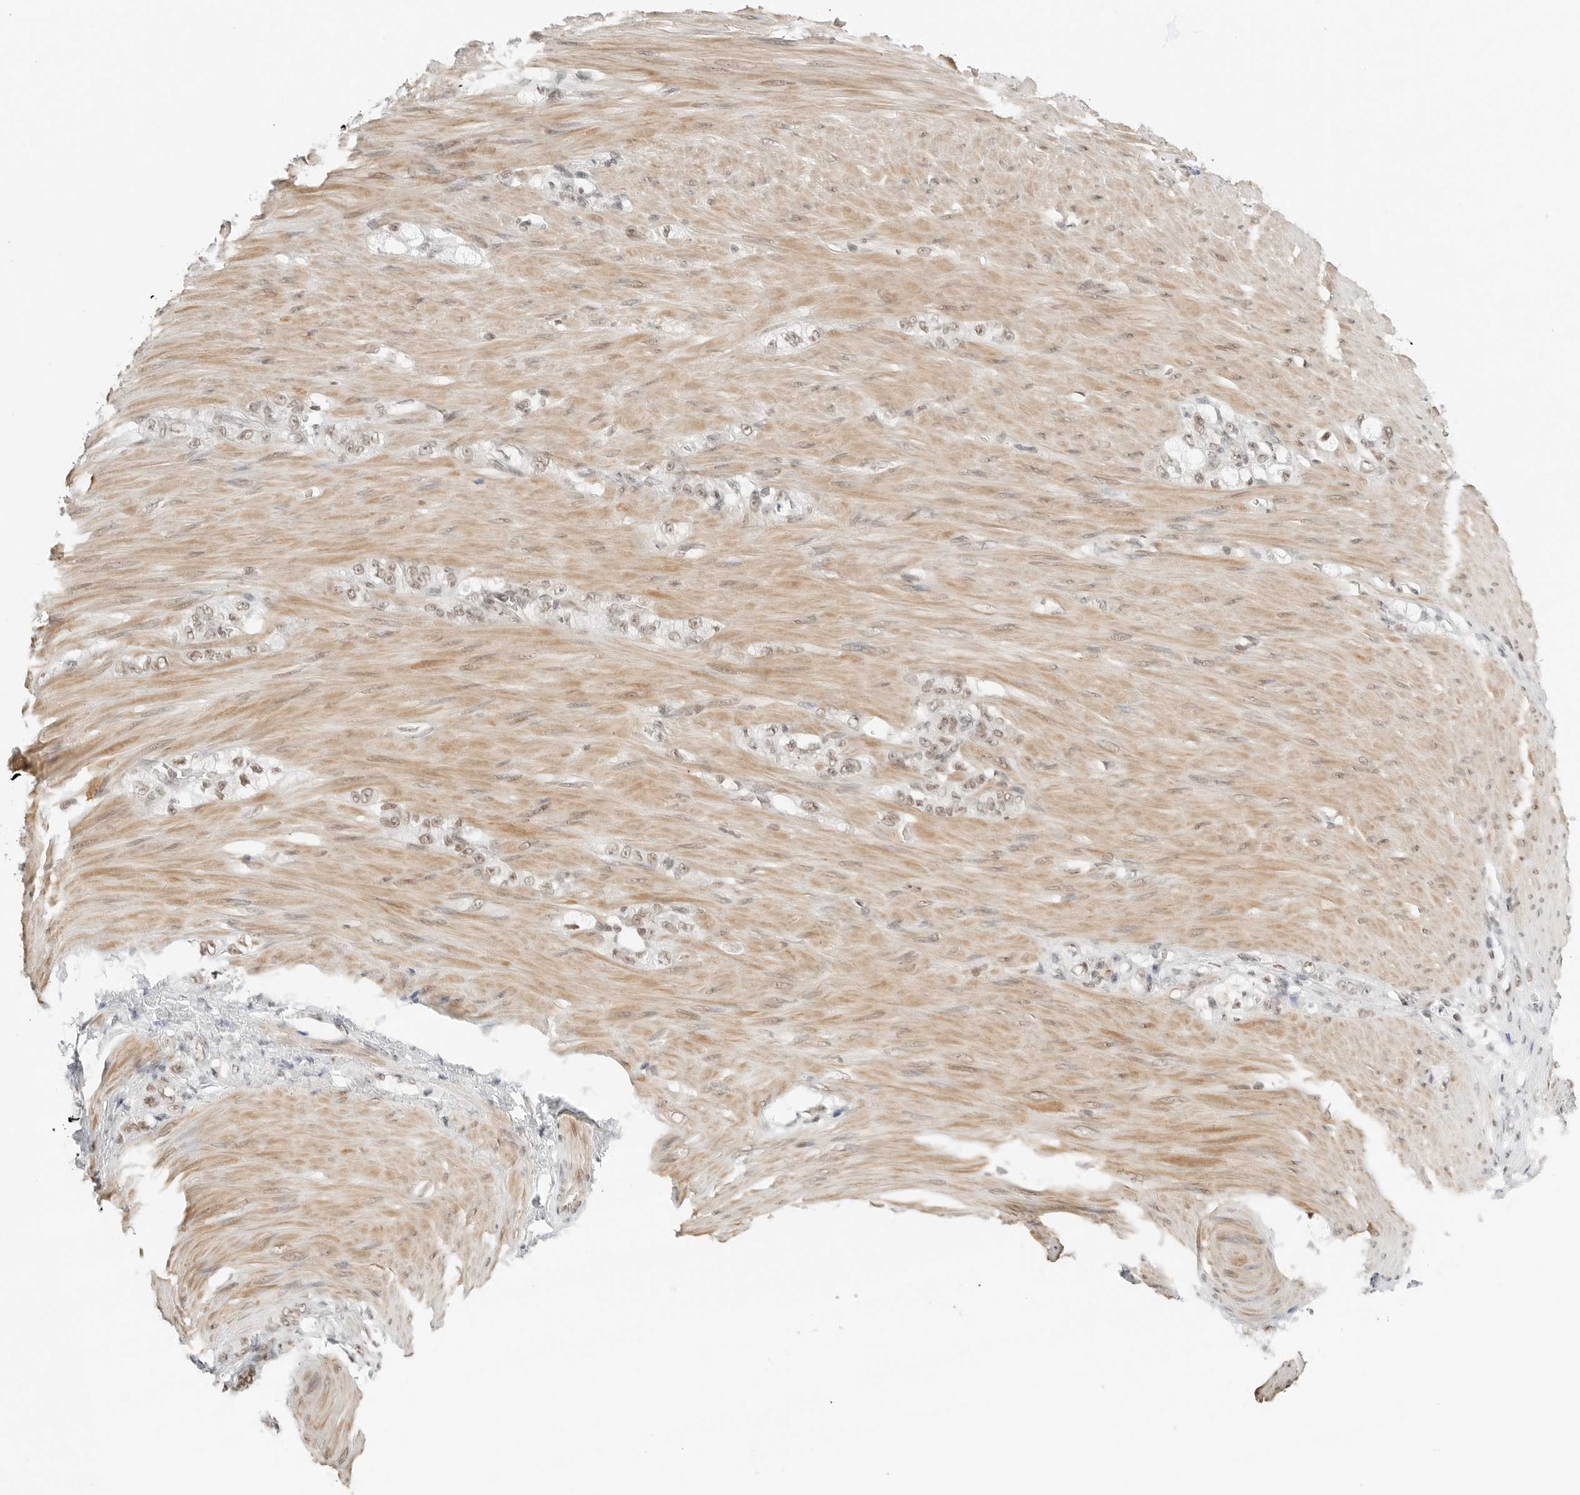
{"staining": {"intensity": "weak", "quantity": "25%-75%", "location": "nuclear"}, "tissue": "stomach cancer", "cell_type": "Tumor cells", "image_type": "cancer", "snomed": [{"axis": "morphology", "description": "Normal tissue, NOS"}, {"axis": "morphology", "description": "Adenocarcinoma, NOS"}, {"axis": "topography", "description": "Stomach"}], "caption": "The image demonstrates staining of adenocarcinoma (stomach), revealing weak nuclear protein expression (brown color) within tumor cells.", "gene": "CRTC2", "patient": {"sex": "male", "age": 82}}